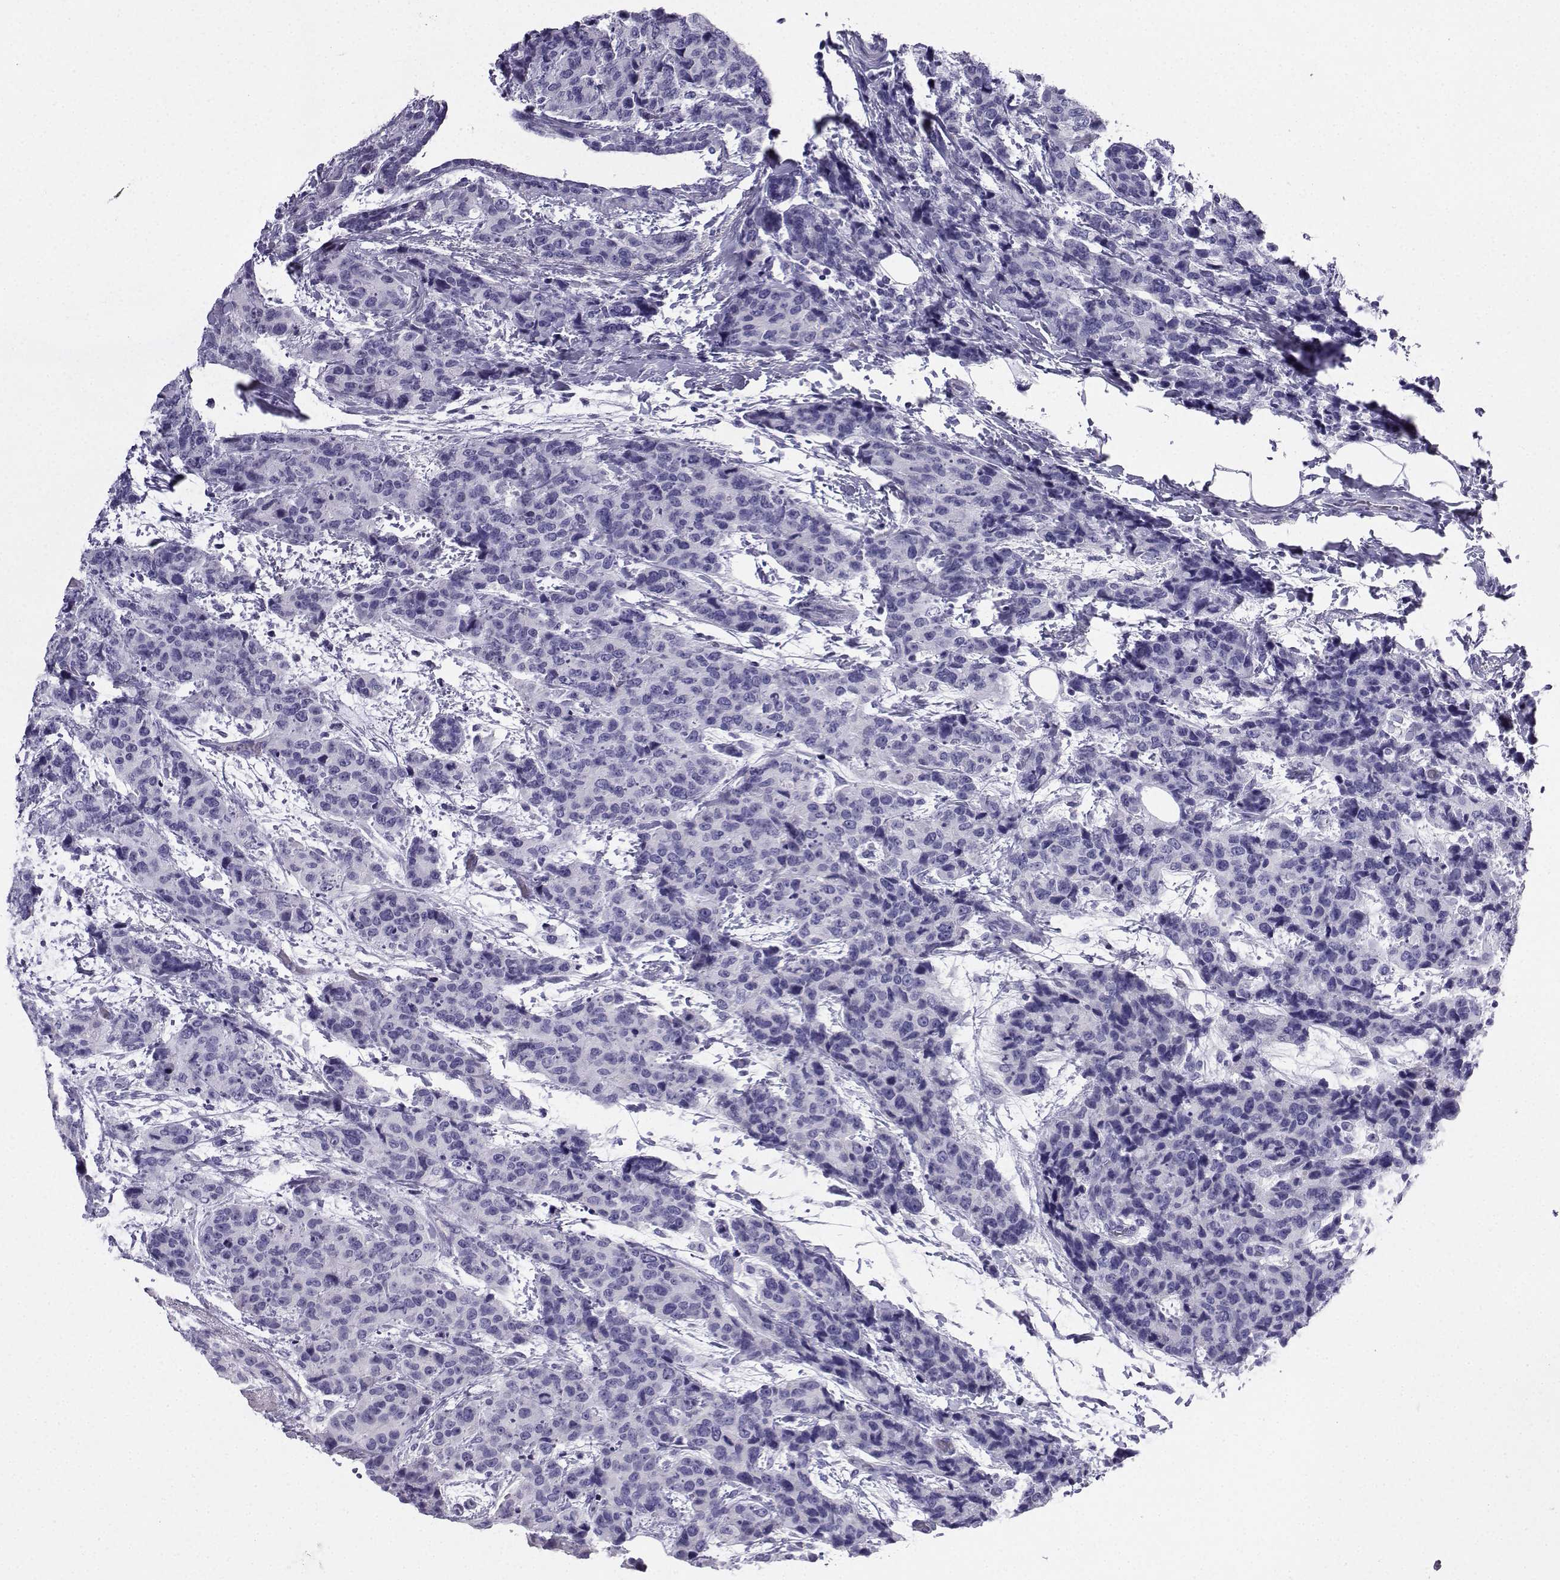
{"staining": {"intensity": "negative", "quantity": "none", "location": "none"}, "tissue": "breast cancer", "cell_type": "Tumor cells", "image_type": "cancer", "snomed": [{"axis": "morphology", "description": "Lobular carcinoma"}, {"axis": "topography", "description": "Breast"}], "caption": "This is an IHC micrograph of lobular carcinoma (breast). There is no expression in tumor cells.", "gene": "CD109", "patient": {"sex": "female", "age": 59}}